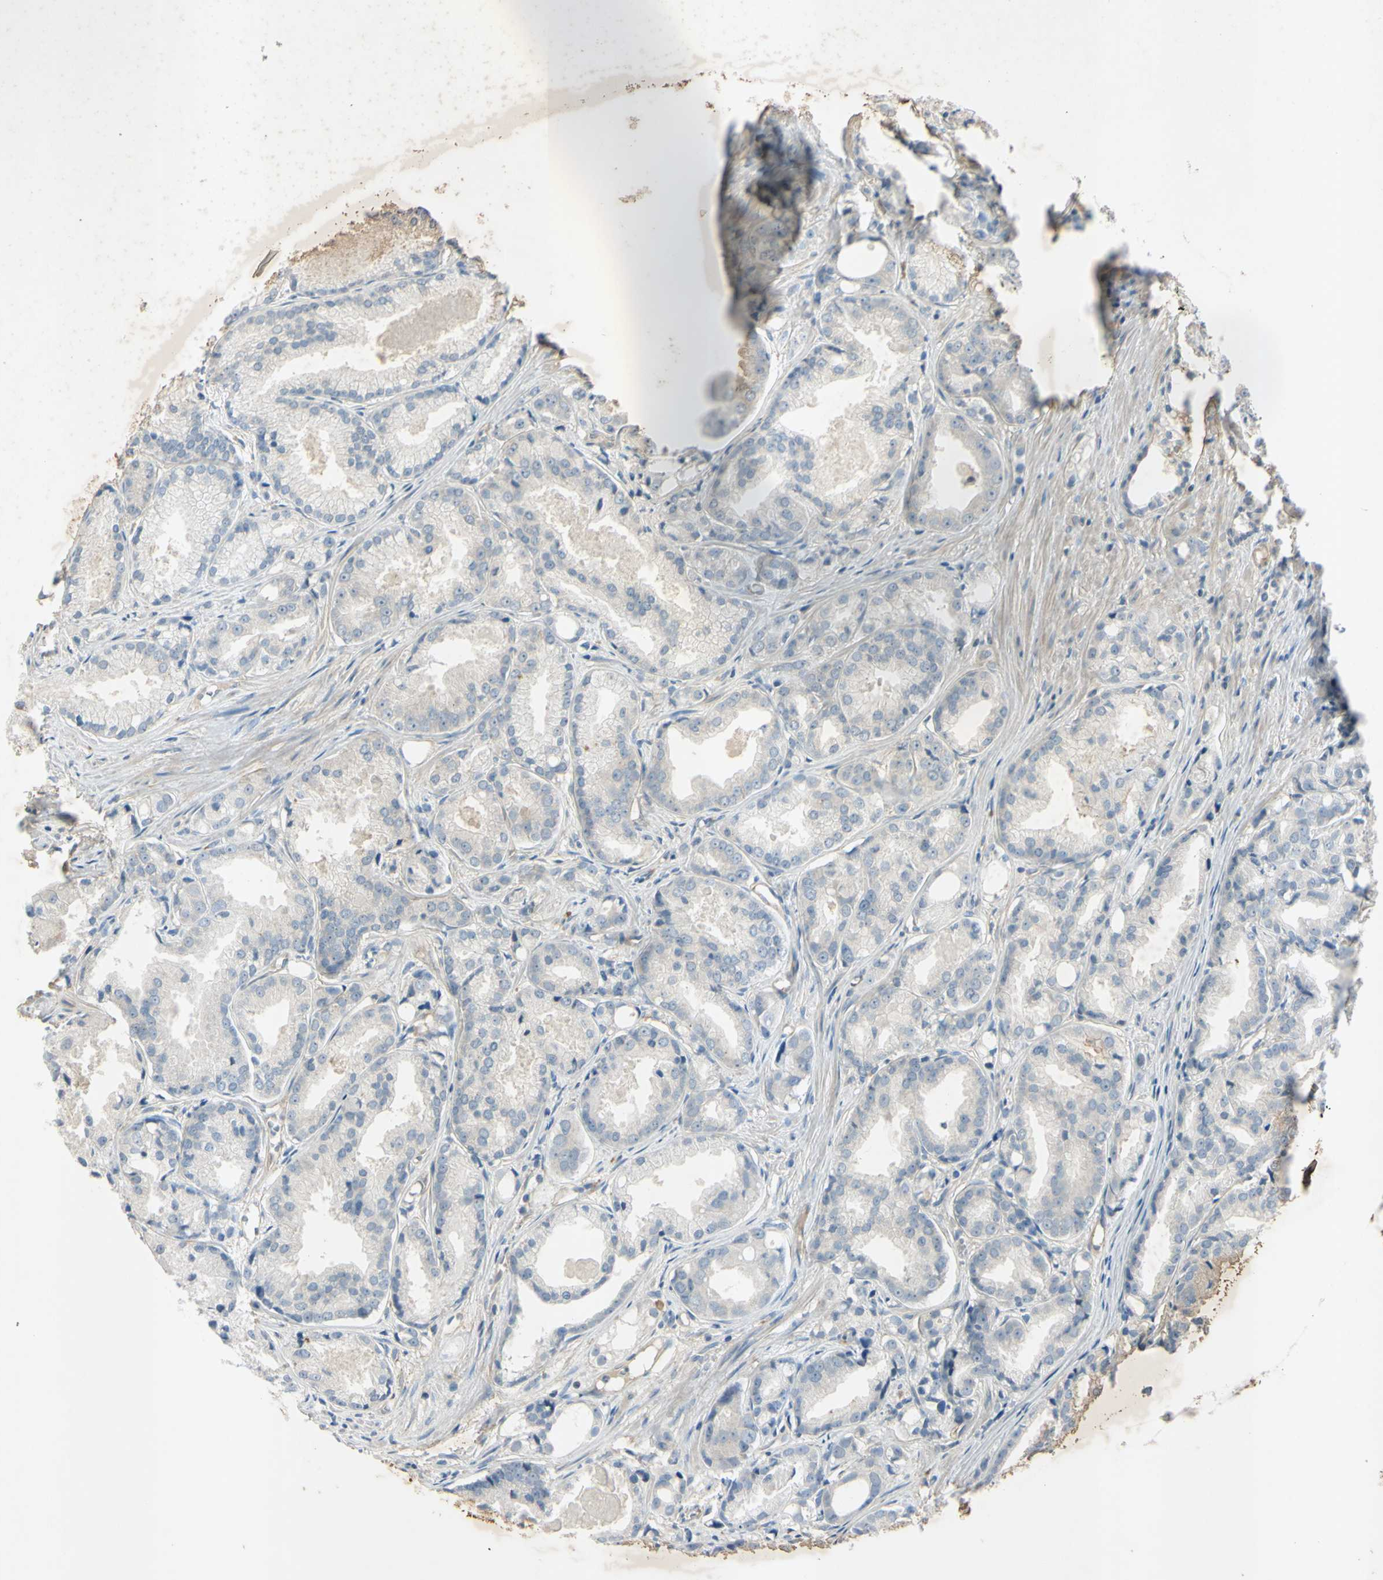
{"staining": {"intensity": "negative", "quantity": "none", "location": "none"}, "tissue": "prostate cancer", "cell_type": "Tumor cells", "image_type": "cancer", "snomed": [{"axis": "morphology", "description": "Adenocarcinoma, Low grade"}, {"axis": "topography", "description": "Prostate"}], "caption": "A high-resolution image shows immunohistochemistry staining of prostate cancer (adenocarcinoma (low-grade)), which demonstrates no significant staining in tumor cells.", "gene": "AATK", "patient": {"sex": "male", "age": 72}}